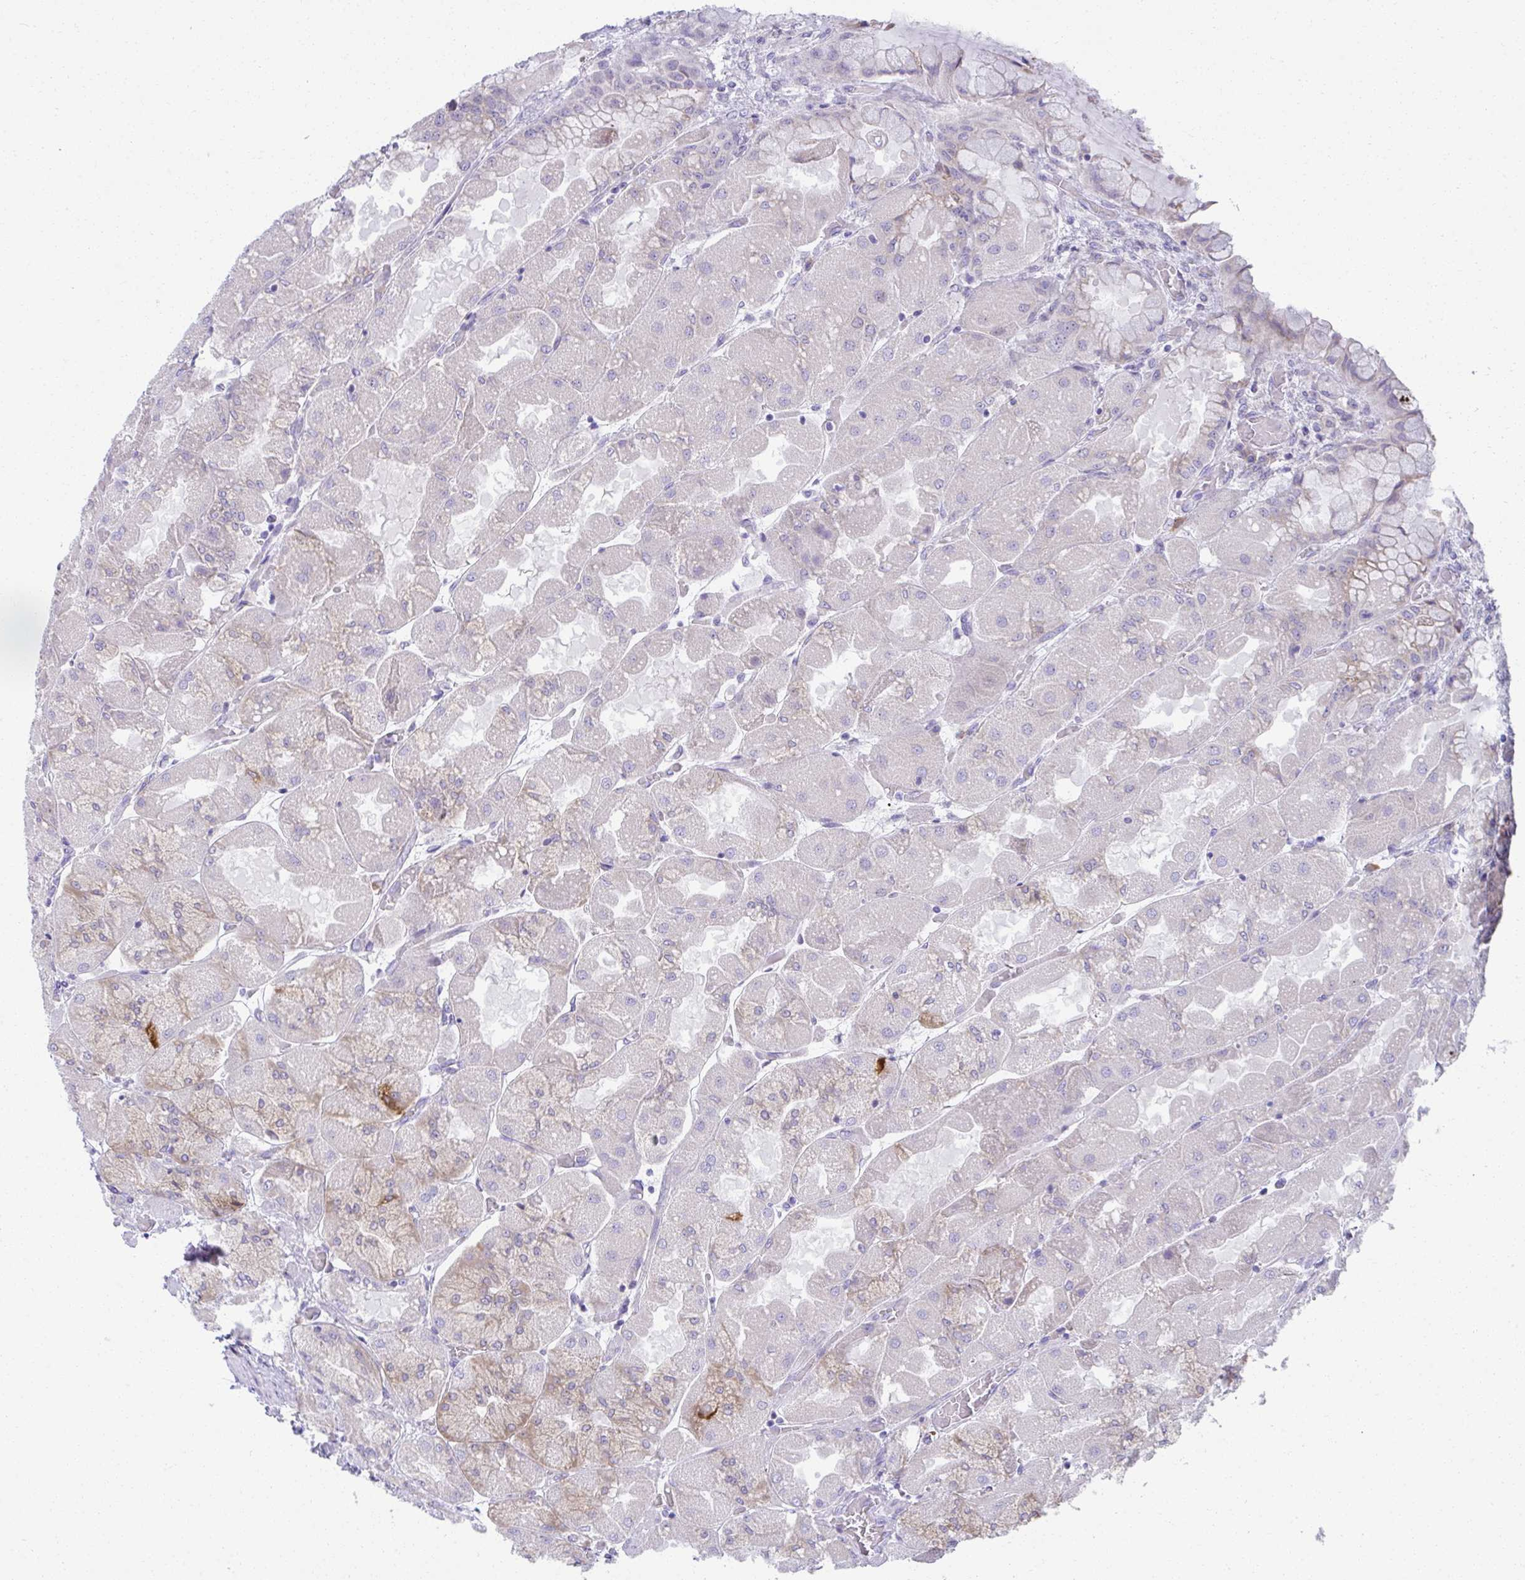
{"staining": {"intensity": "moderate", "quantity": "<25%", "location": "cytoplasmic/membranous"}, "tissue": "stomach", "cell_type": "Glandular cells", "image_type": "normal", "snomed": [{"axis": "morphology", "description": "Normal tissue, NOS"}, {"axis": "topography", "description": "Stomach"}], "caption": "Protein staining shows moderate cytoplasmic/membranous expression in about <25% of glandular cells in normal stomach. (Brightfield microscopy of DAB IHC at high magnification).", "gene": "FASLG", "patient": {"sex": "female", "age": 61}}